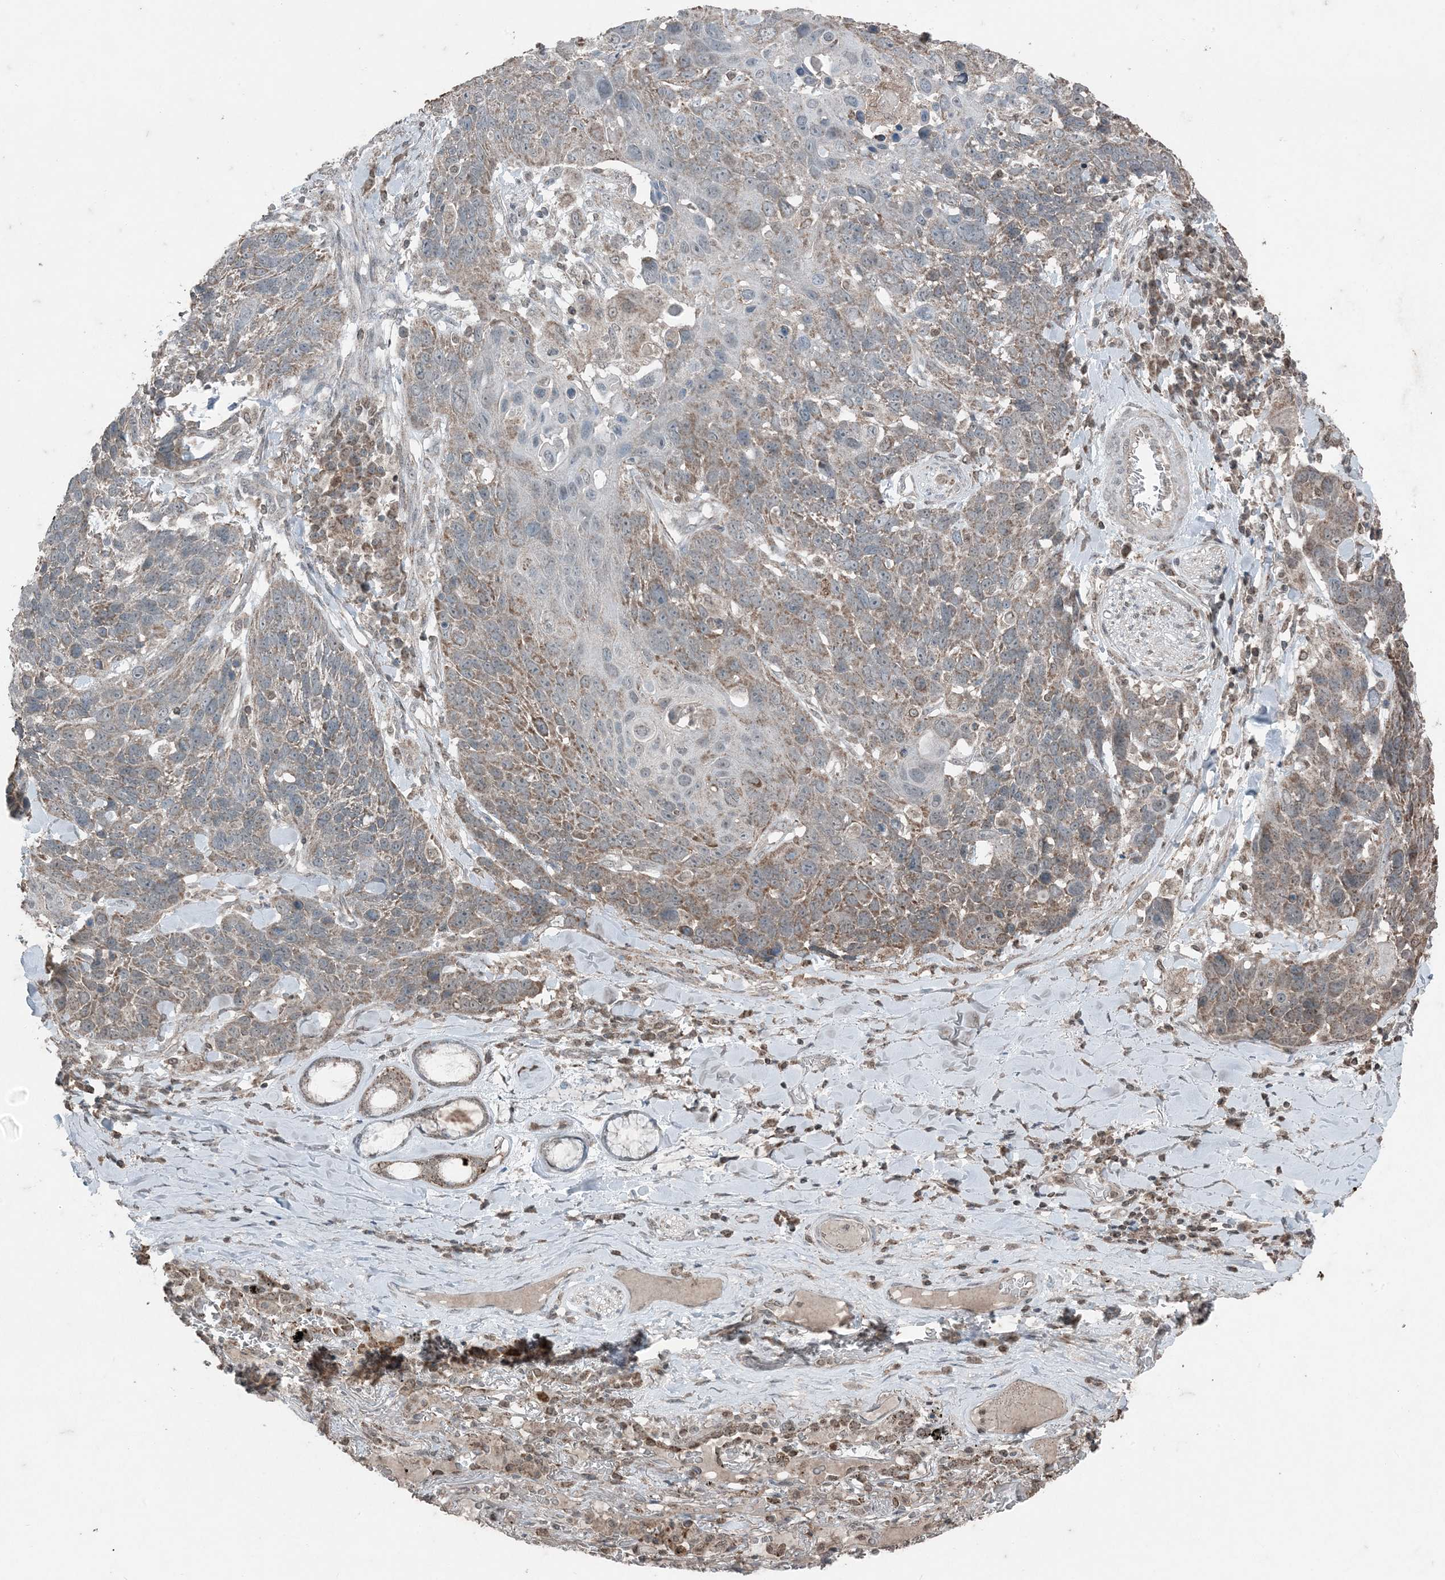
{"staining": {"intensity": "moderate", "quantity": "<25%", "location": "cytoplasmic/membranous"}, "tissue": "lung cancer", "cell_type": "Tumor cells", "image_type": "cancer", "snomed": [{"axis": "morphology", "description": "Squamous cell carcinoma, NOS"}, {"axis": "topography", "description": "Lung"}], "caption": "The photomicrograph shows a brown stain indicating the presence of a protein in the cytoplasmic/membranous of tumor cells in squamous cell carcinoma (lung). The staining was performed using DAB, with brown indicating positive protein expression. Nuclei are stained blue with hematoxylin.", "gene": "GNL1", "patient": {"sex": "male", "age": 66}}